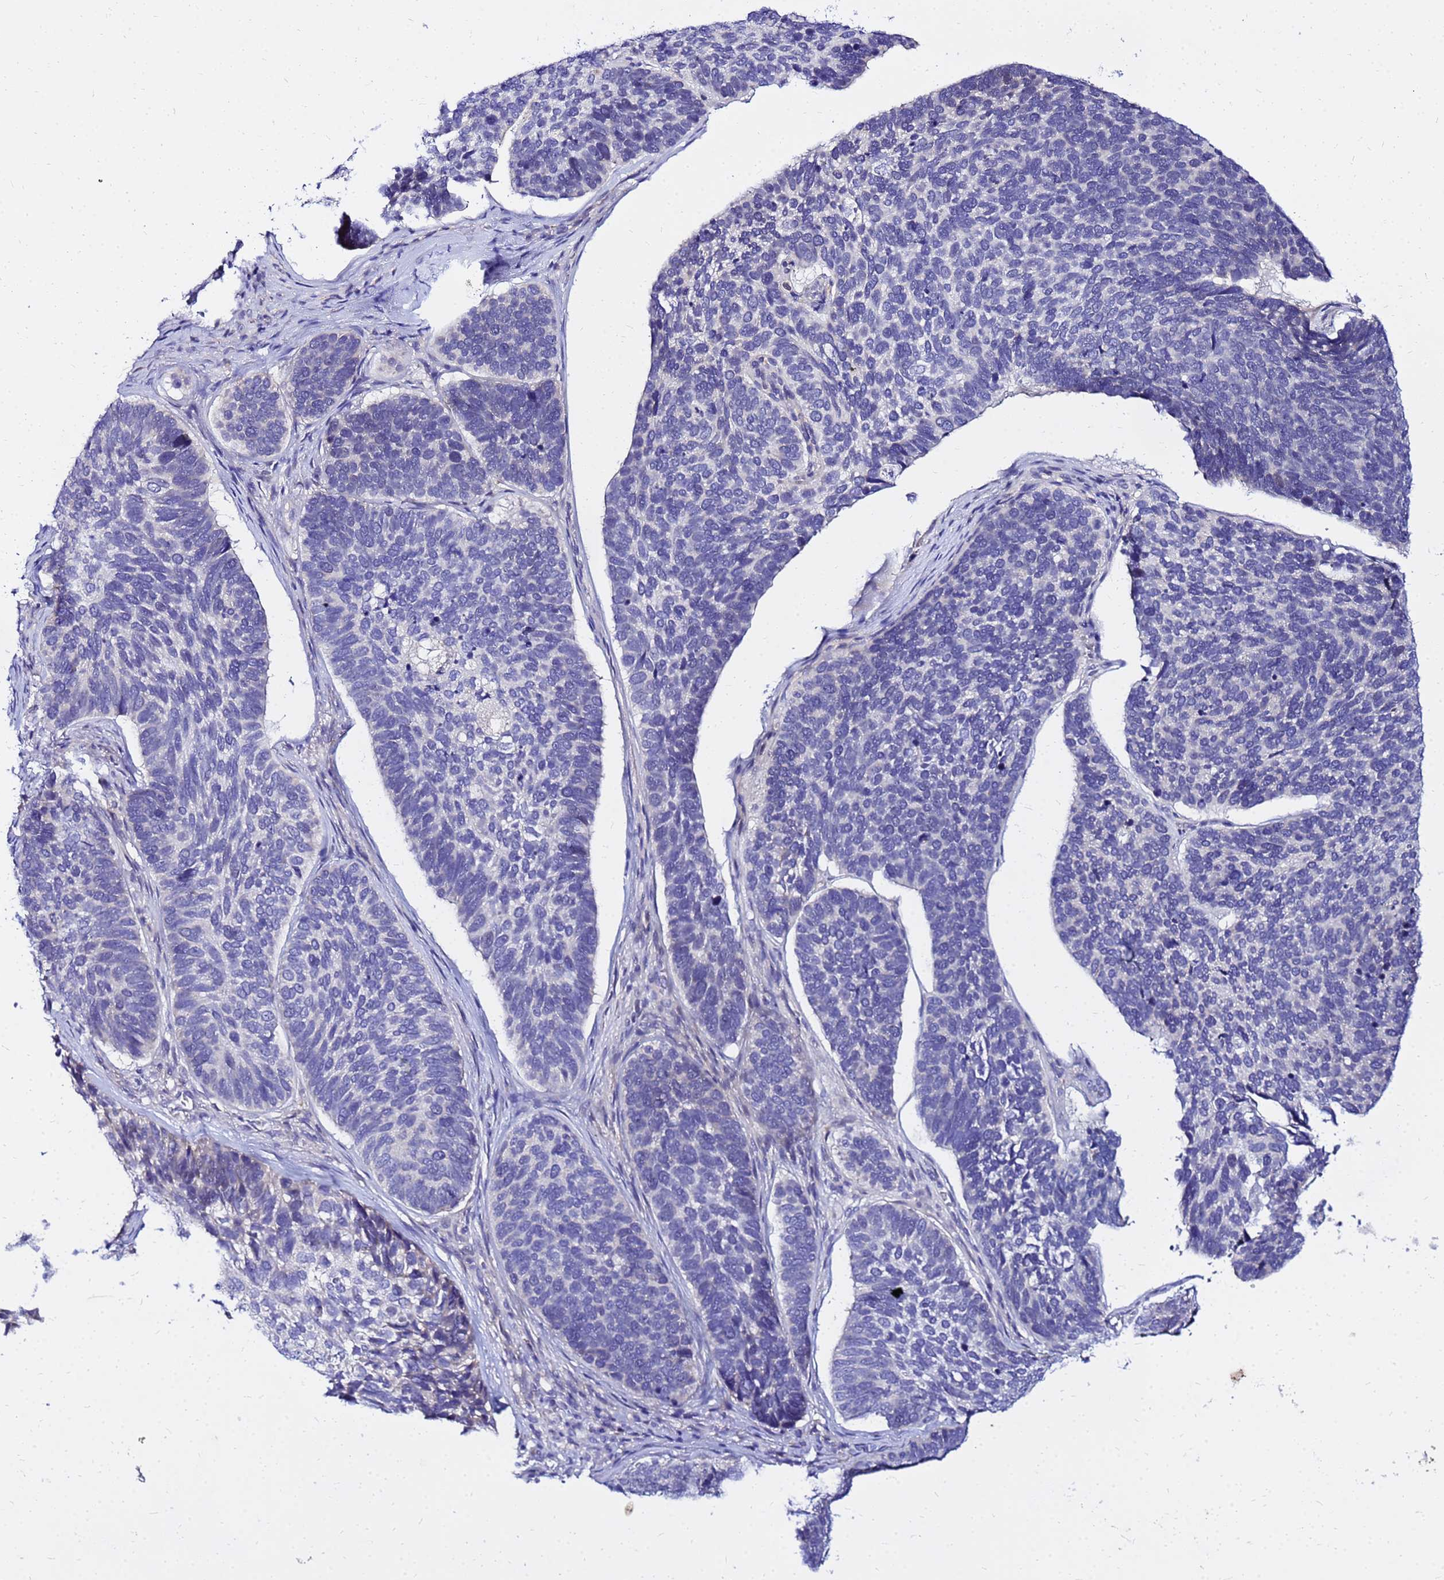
{"staining": {"intensity": "negative", "quantity": "none", "location": "none"}, "tissue": "skin cancer", "cell_type": "Tumor cells", "image_type": "cancer", "snomed": [{"axis": "morphology", "description": "Basal cell carcinoma"}, {"axis": "topography", "description": "Skin"}], "caption": "An IHC micrograph of skin cancer is shown. There is no staining in tumor cells of skin cancer.", "gene": "HERC5", "patient": {"sex": "male", "age": 62}}